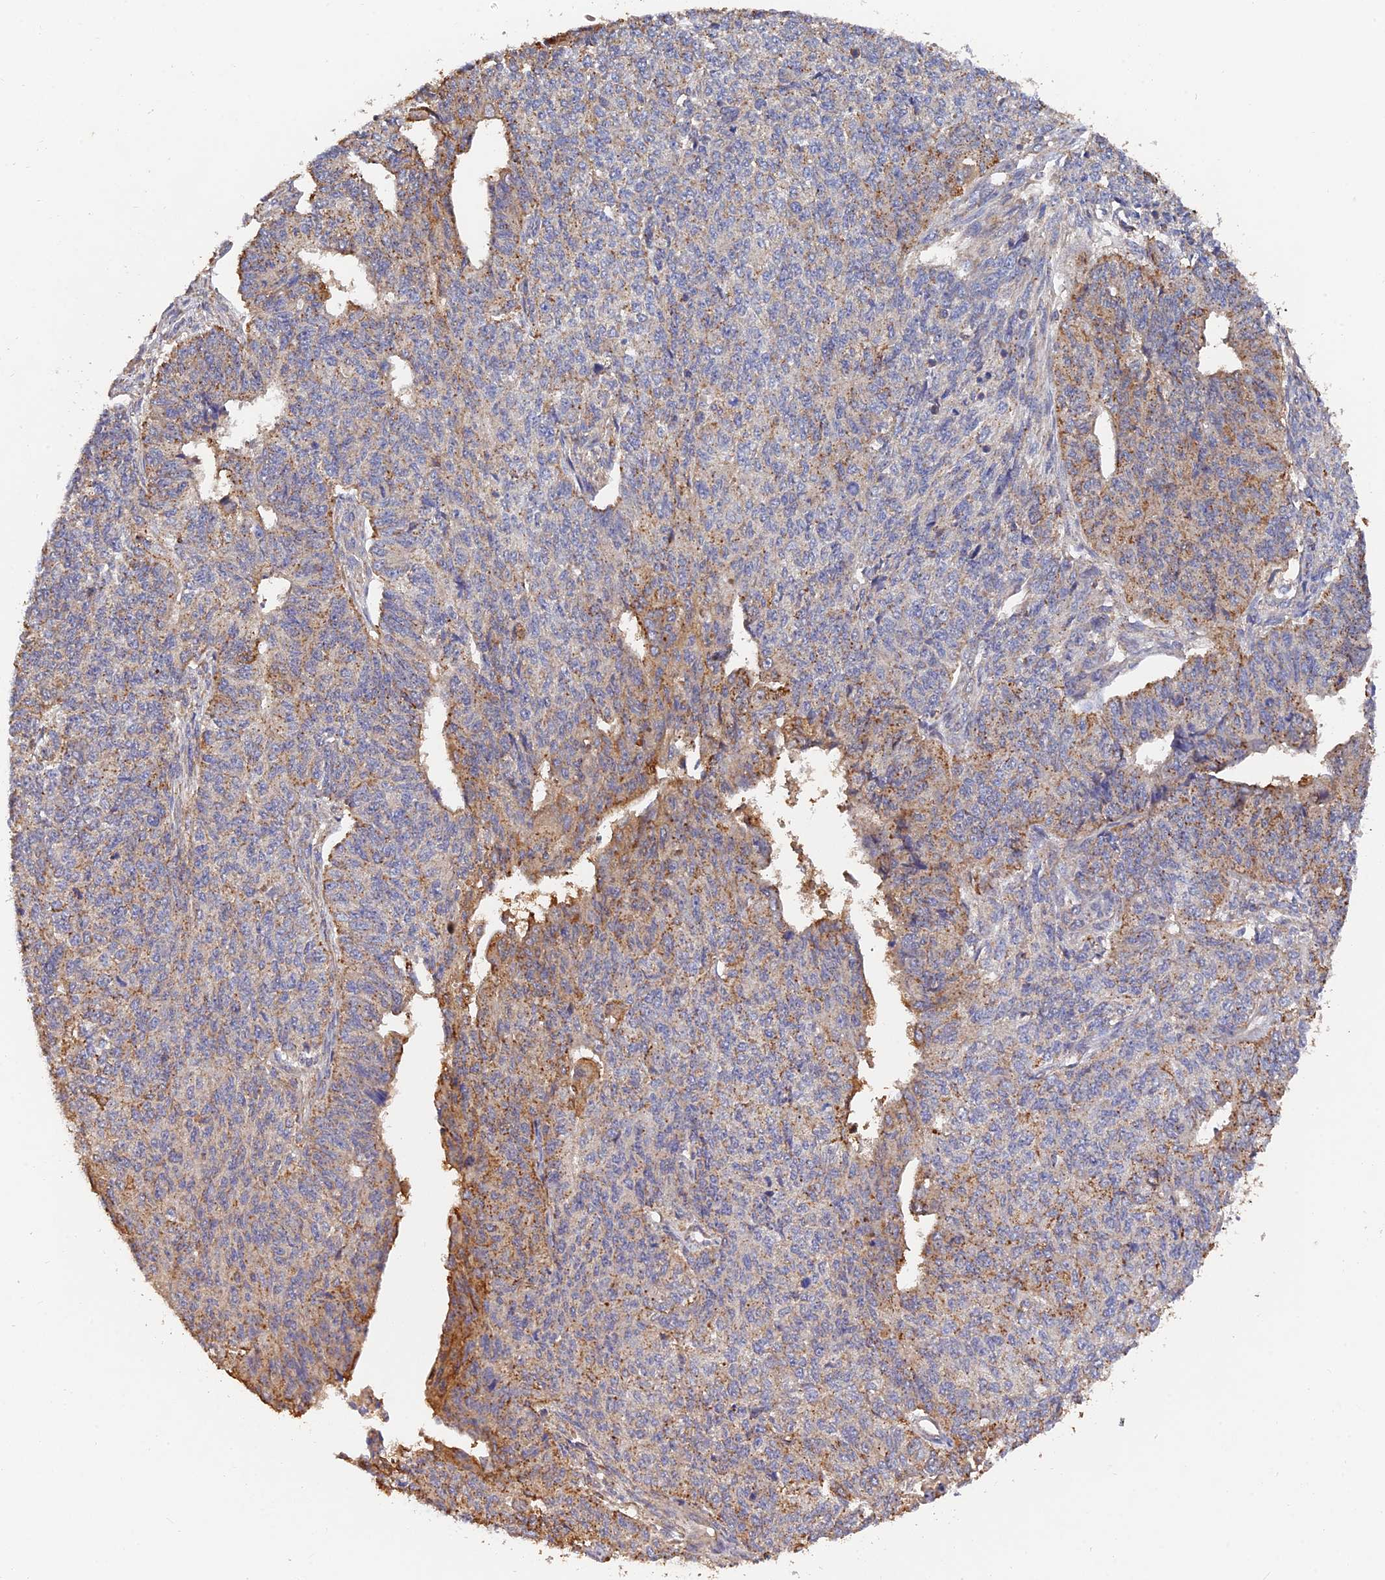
{"staining": {"intensity": "moderate", "quantity": "<25%", "location": "cytoplasmic/membranous"}, "tissue": "endometrial cancer", "cell_type": "Tumor cells", "image_type": "cancer", "snomed": [{"axis": "morphology", "description": "Adenocarcinoma, NOS"}, {"axis": "topography", "description": "Endometrium"}], "caption": "Moderate cytoplasmic/membranous positivity is present in about <25% of tumor cells in endometrial adenocarcinoma.", "gene": "SLC38A11", "patient": {"sex": "female", "age": 32}}